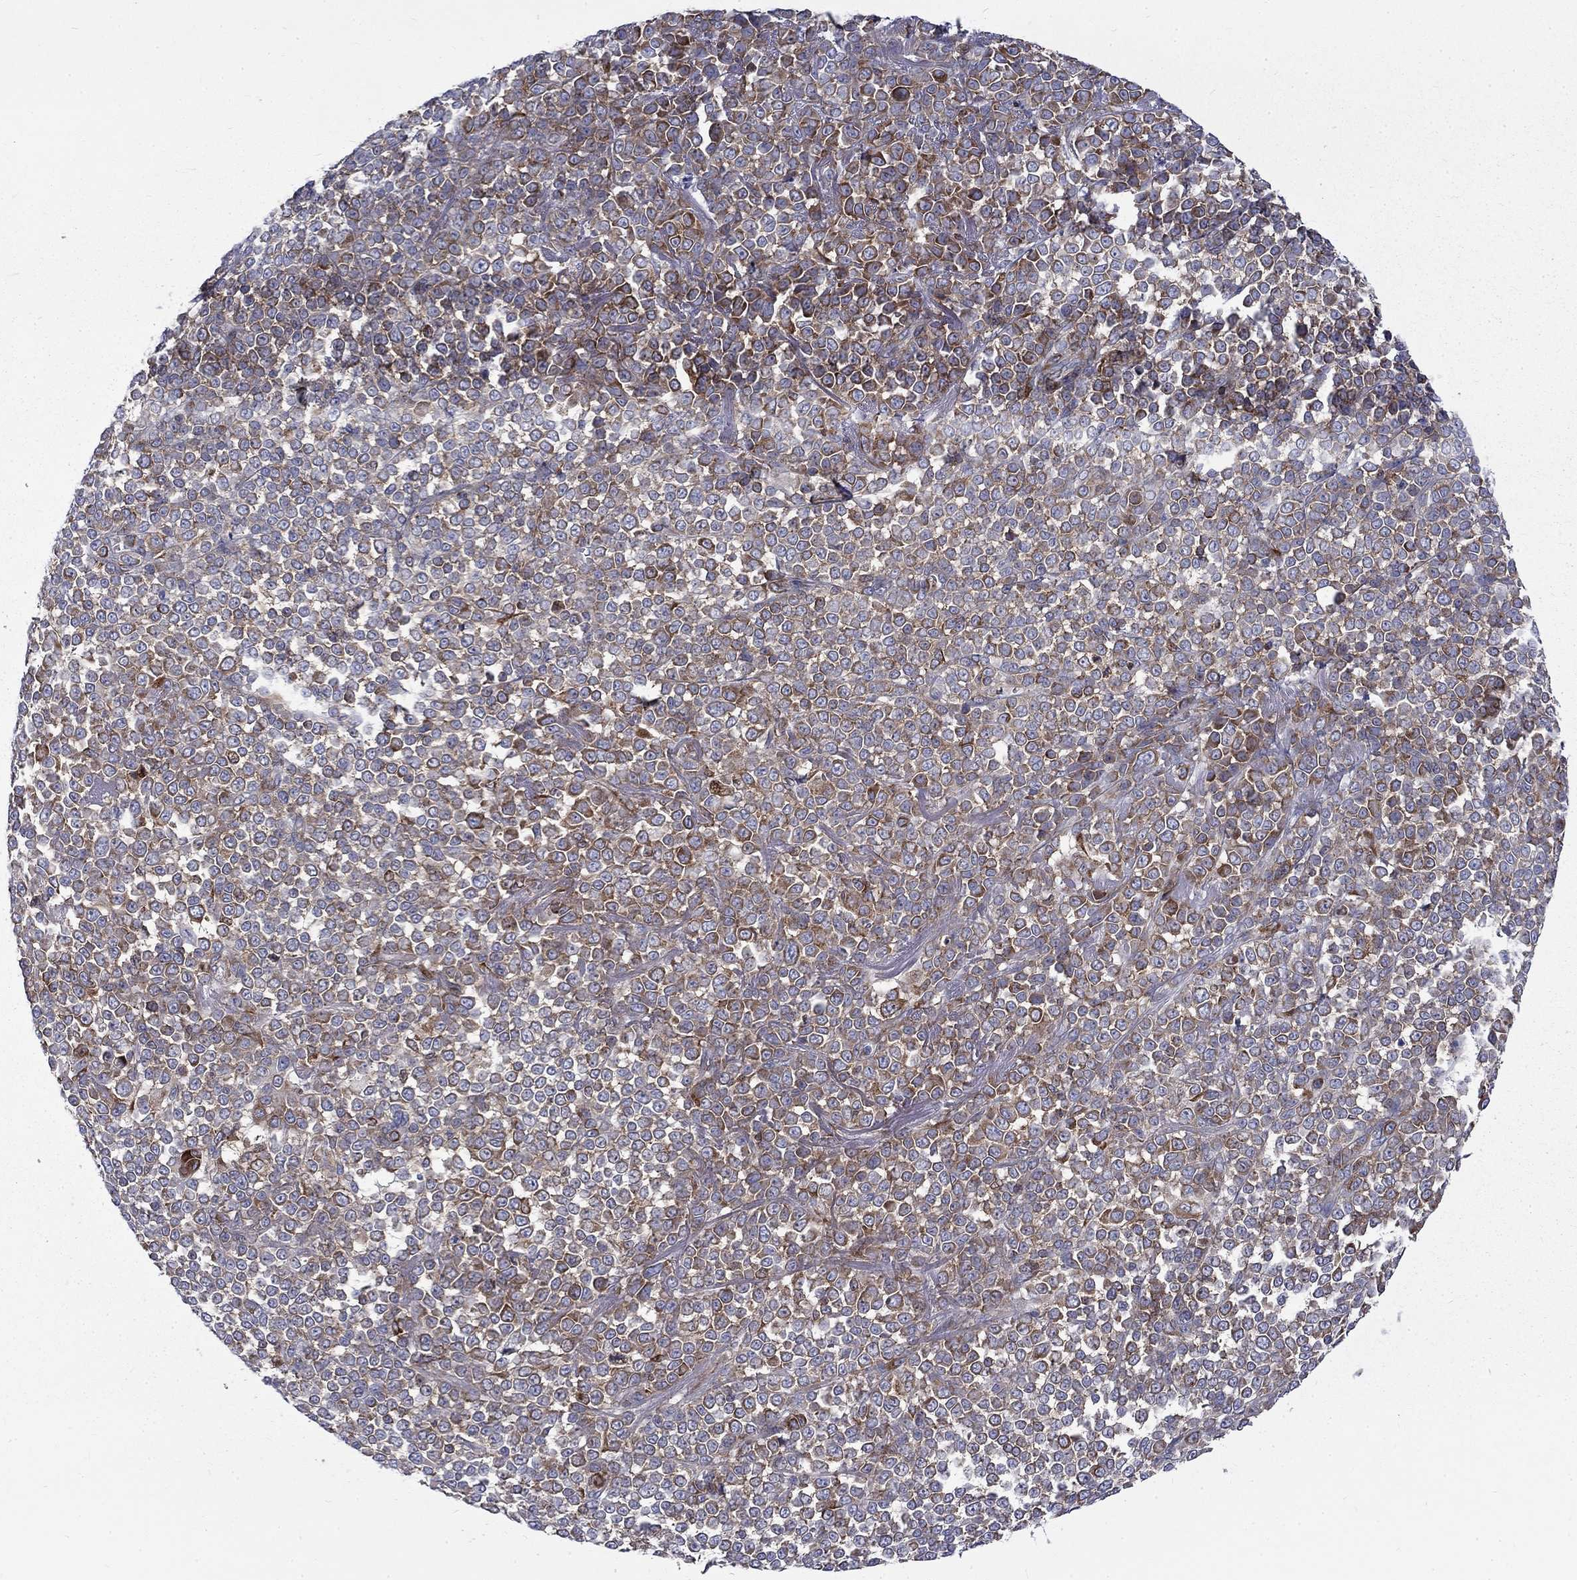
{"staining": {"intensity": "moderate", "quantity": "25%-75%", "location": "cytoplasmic/membranous"}, "tissue": "melanoma", "cell_type": "Tumor cells", "image_type": "cancer", "snomed": [{"axis": "morphology", "description": "Malignant melanoma, NOS"}, {"axis": "topography", "description": "Skin"}], "caption": "Brown immunohistochemical staining in human malignant melanoma displays moderate cytoplasmic/membranous positivity in about 25%-75% of tumor cells.", "gene": "PABPC4", "patient": {"sex": "female", "age": 95}}